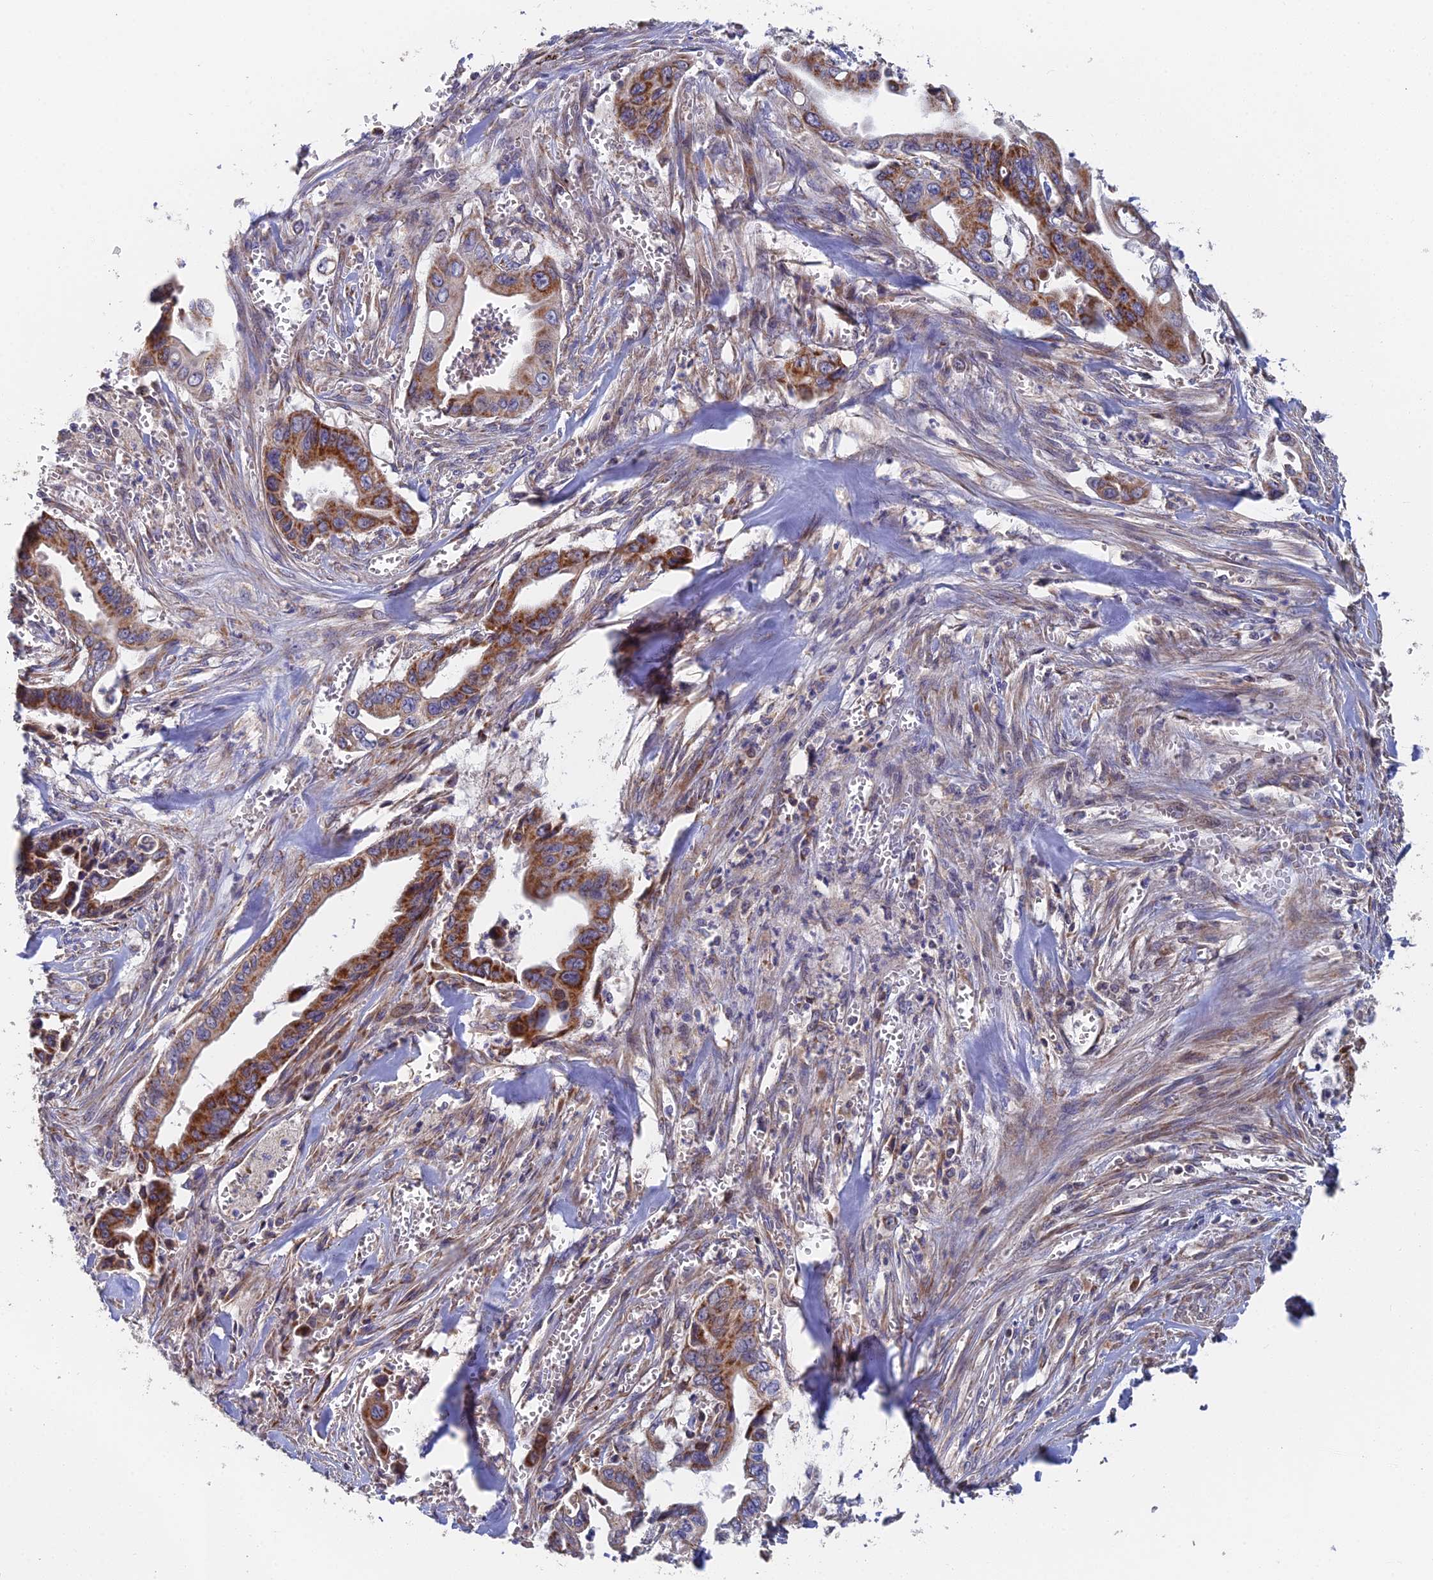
{"staining": {"intensity": "moderate", "quantity": ">75%", "location": "cytoplasmic/membranous"}, "tissue": "pancreatic cancer", "cell_type": "Tumor cells", "image_type": "cancer", "snomed": [{"axis": "morphology", "description": "Adenocarcinoma, NOS"}, {"axis": "topography", "description": "Pancreas"}], "caption": "Immunohistochemistry of adenocarcinoma (pancreatic) demonstrates medium levels of moderate cytoplasmic/membranous positivity in approximately >75% of tumor cells.", "gene": "ECSIT", "patient": {"sex": "male", "age": 59}}